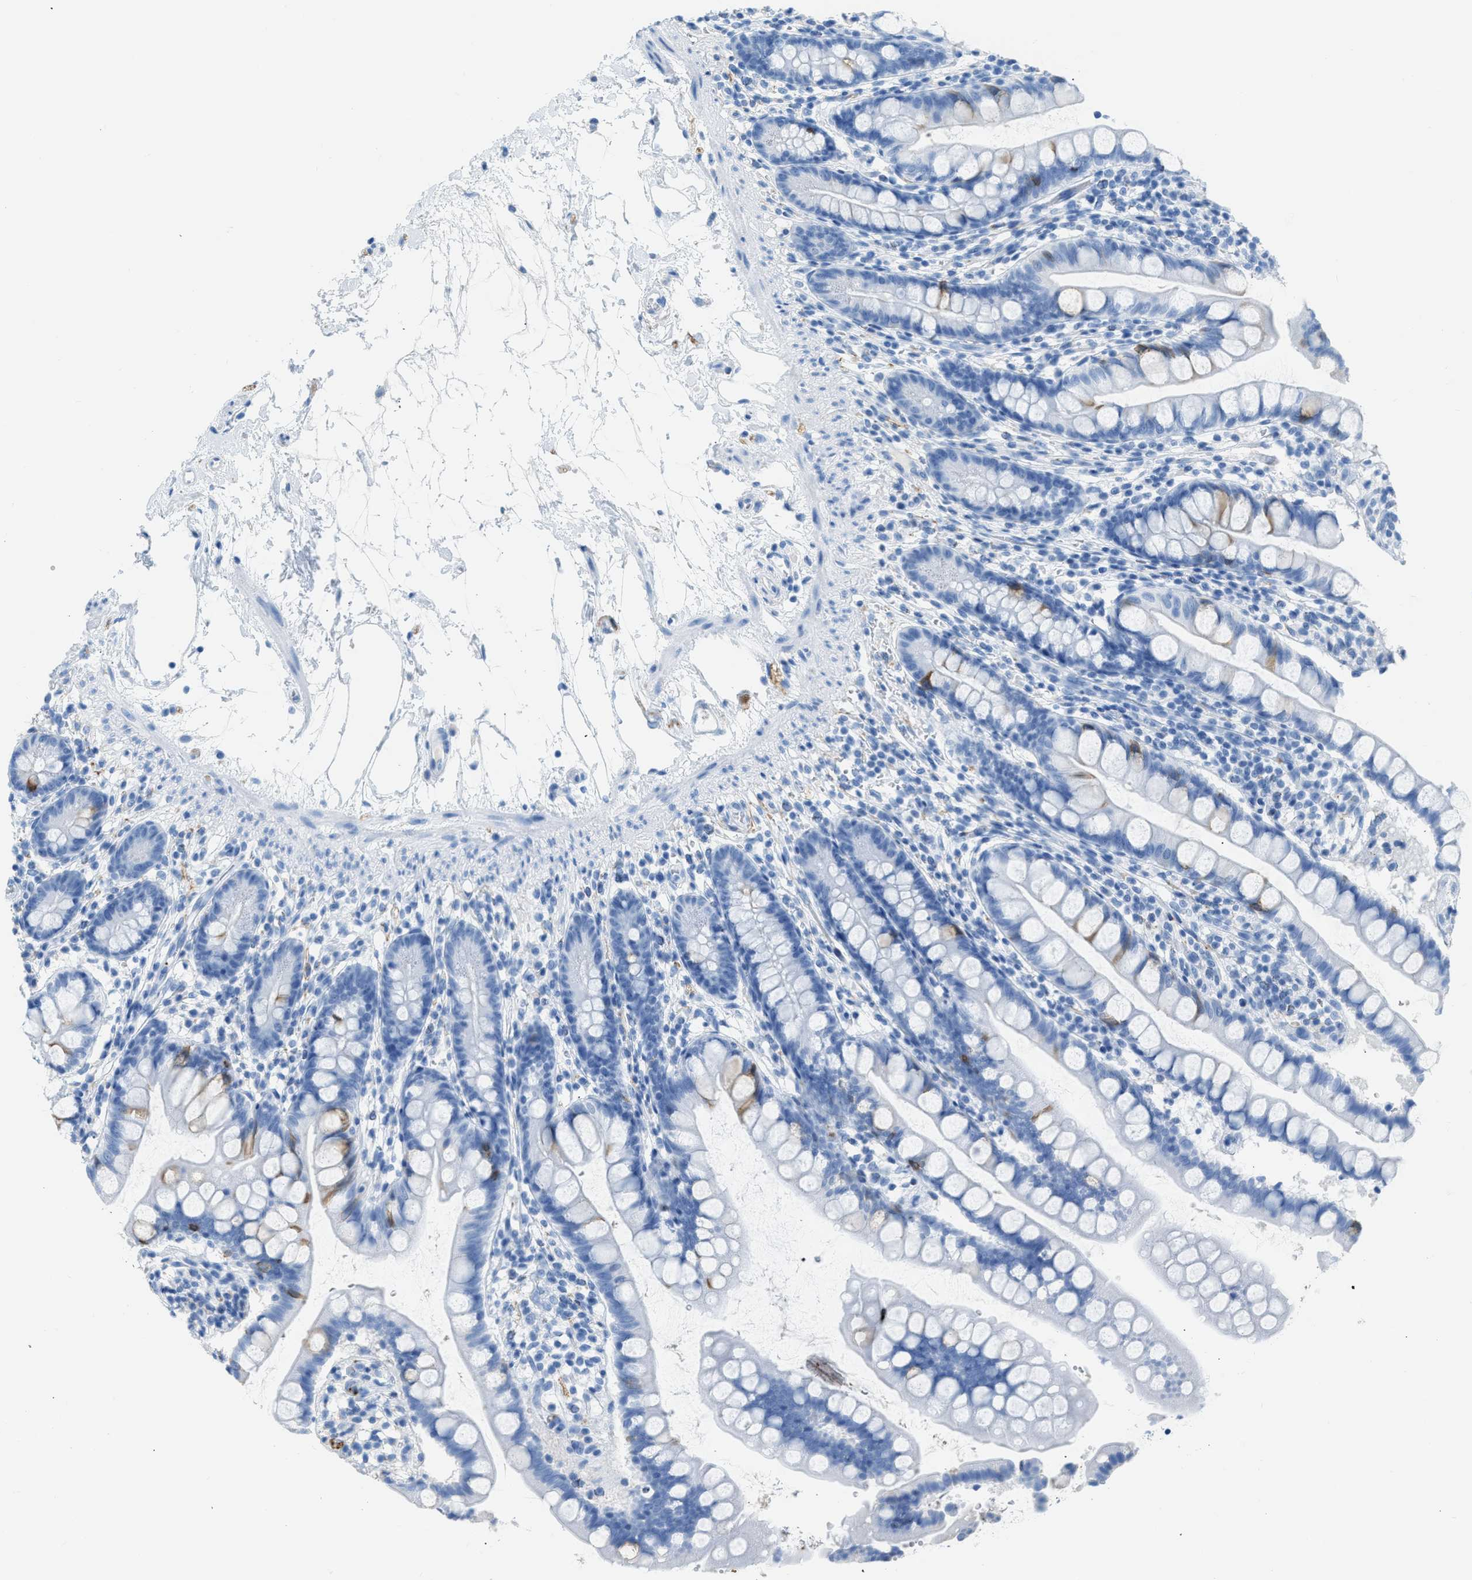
{"staining": {"intensity": "negative", "quantity": "none", "location": "none"}, "tissue": "small intestine", "cell_type": "Glandular cells", "image_type": "normal", "snomed": [{"axis": "morphology", "description": "Normal tissue, NOS"}, {"axis": "topography", "description": "Small intestine"}], "caption": "This is an immunohistochemistry micrograph of normal human small intestine. There is no staining in glandular cells.", "gene": "FAIM2", "patient": {"sex": "female", "age": 84}}